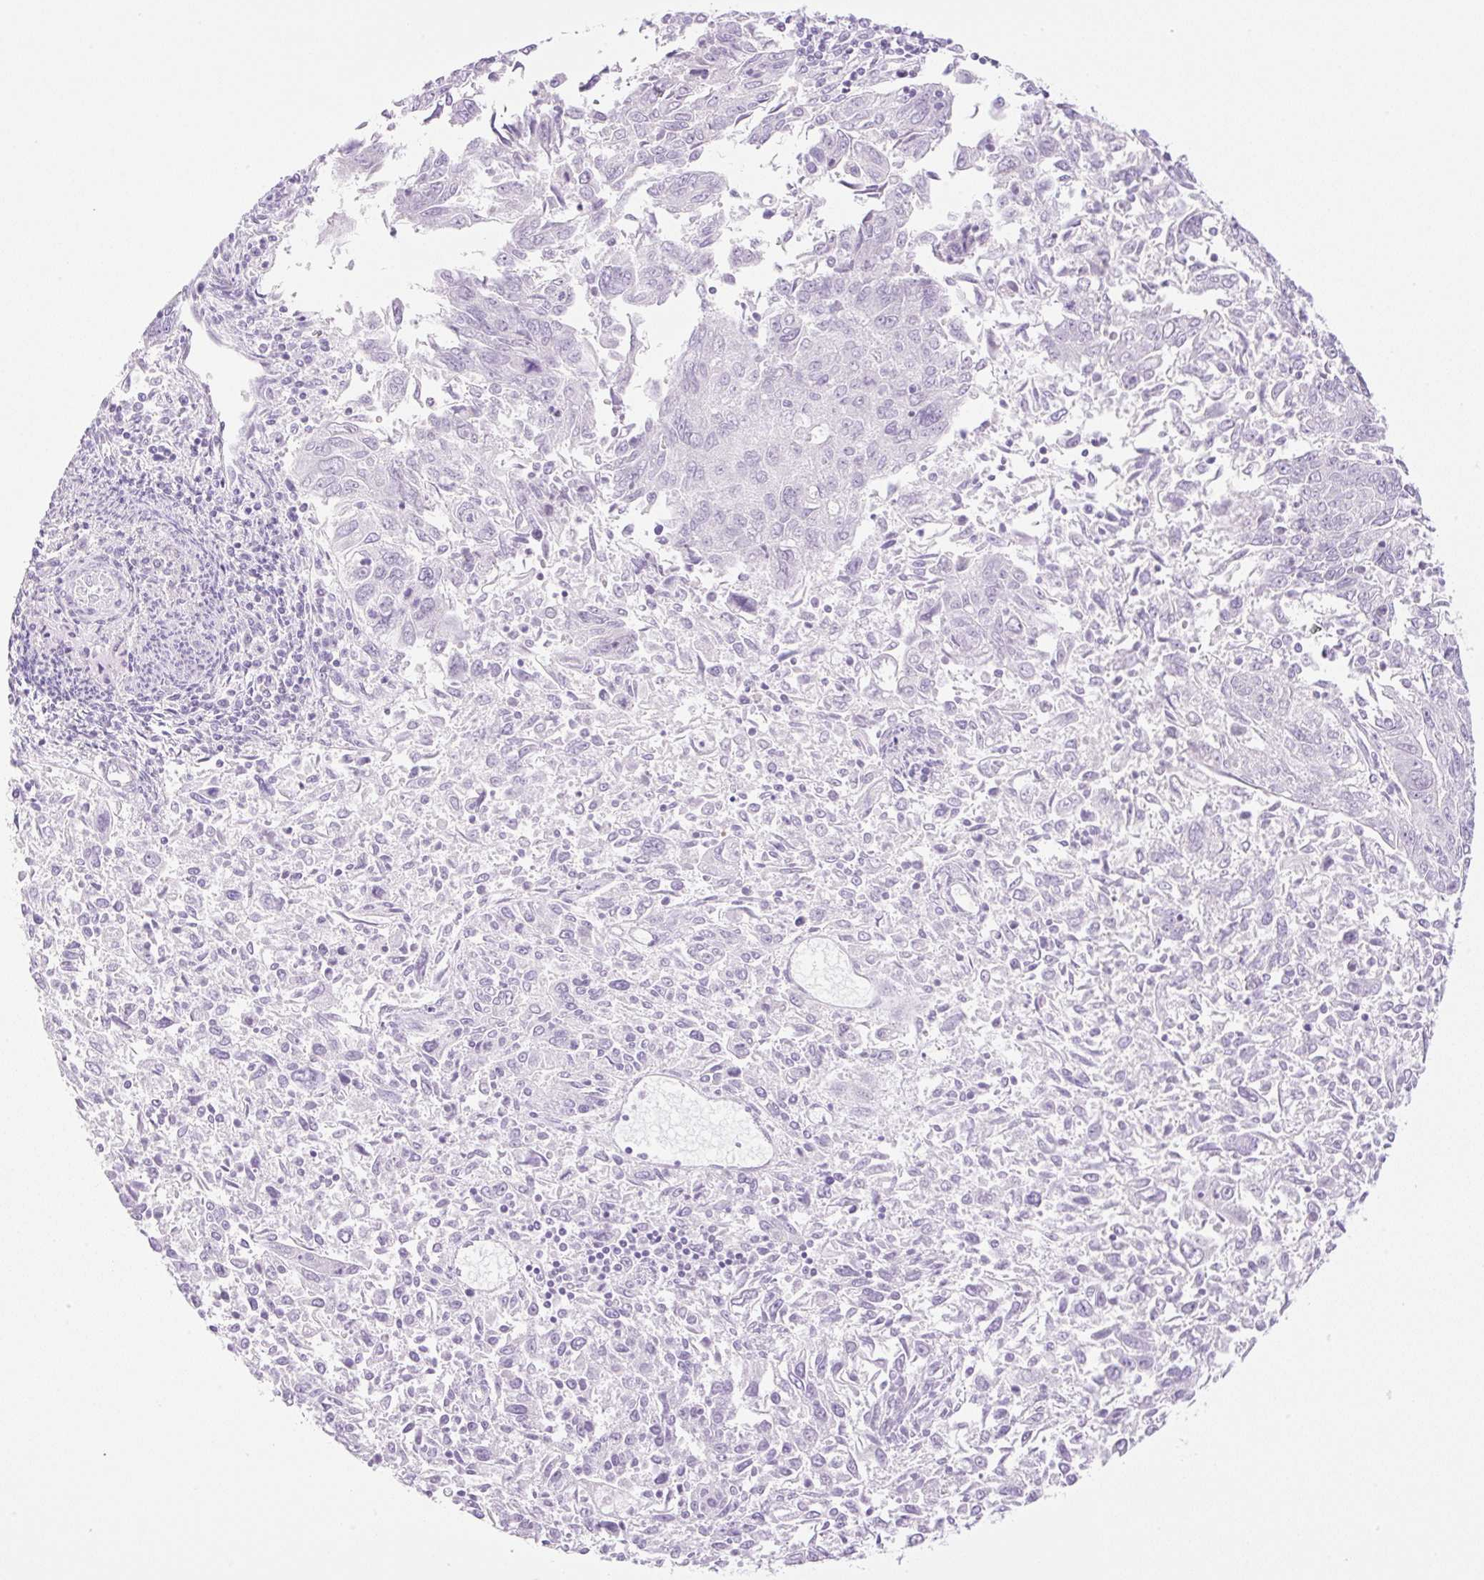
{"staining": {"intensity": "negative", "quantity": "none", "location": "none"}, "tissue": "endometrial cancer", "cell_type": "Tumor cells", "image_type": "cancer", "snomed": [{"axis": "morphology", "description": "Adenocarcinoma, NOS"}, {"axis": "topography", "description": "Endometrium"}], "caption": "Tumor cells are negative for brown protein staining in endometrial cancer. (DAB immunohistochemistry (IHC), high magnification).", "gene": "SPRR4", "patient": {"sex": "female", "age": 42}}